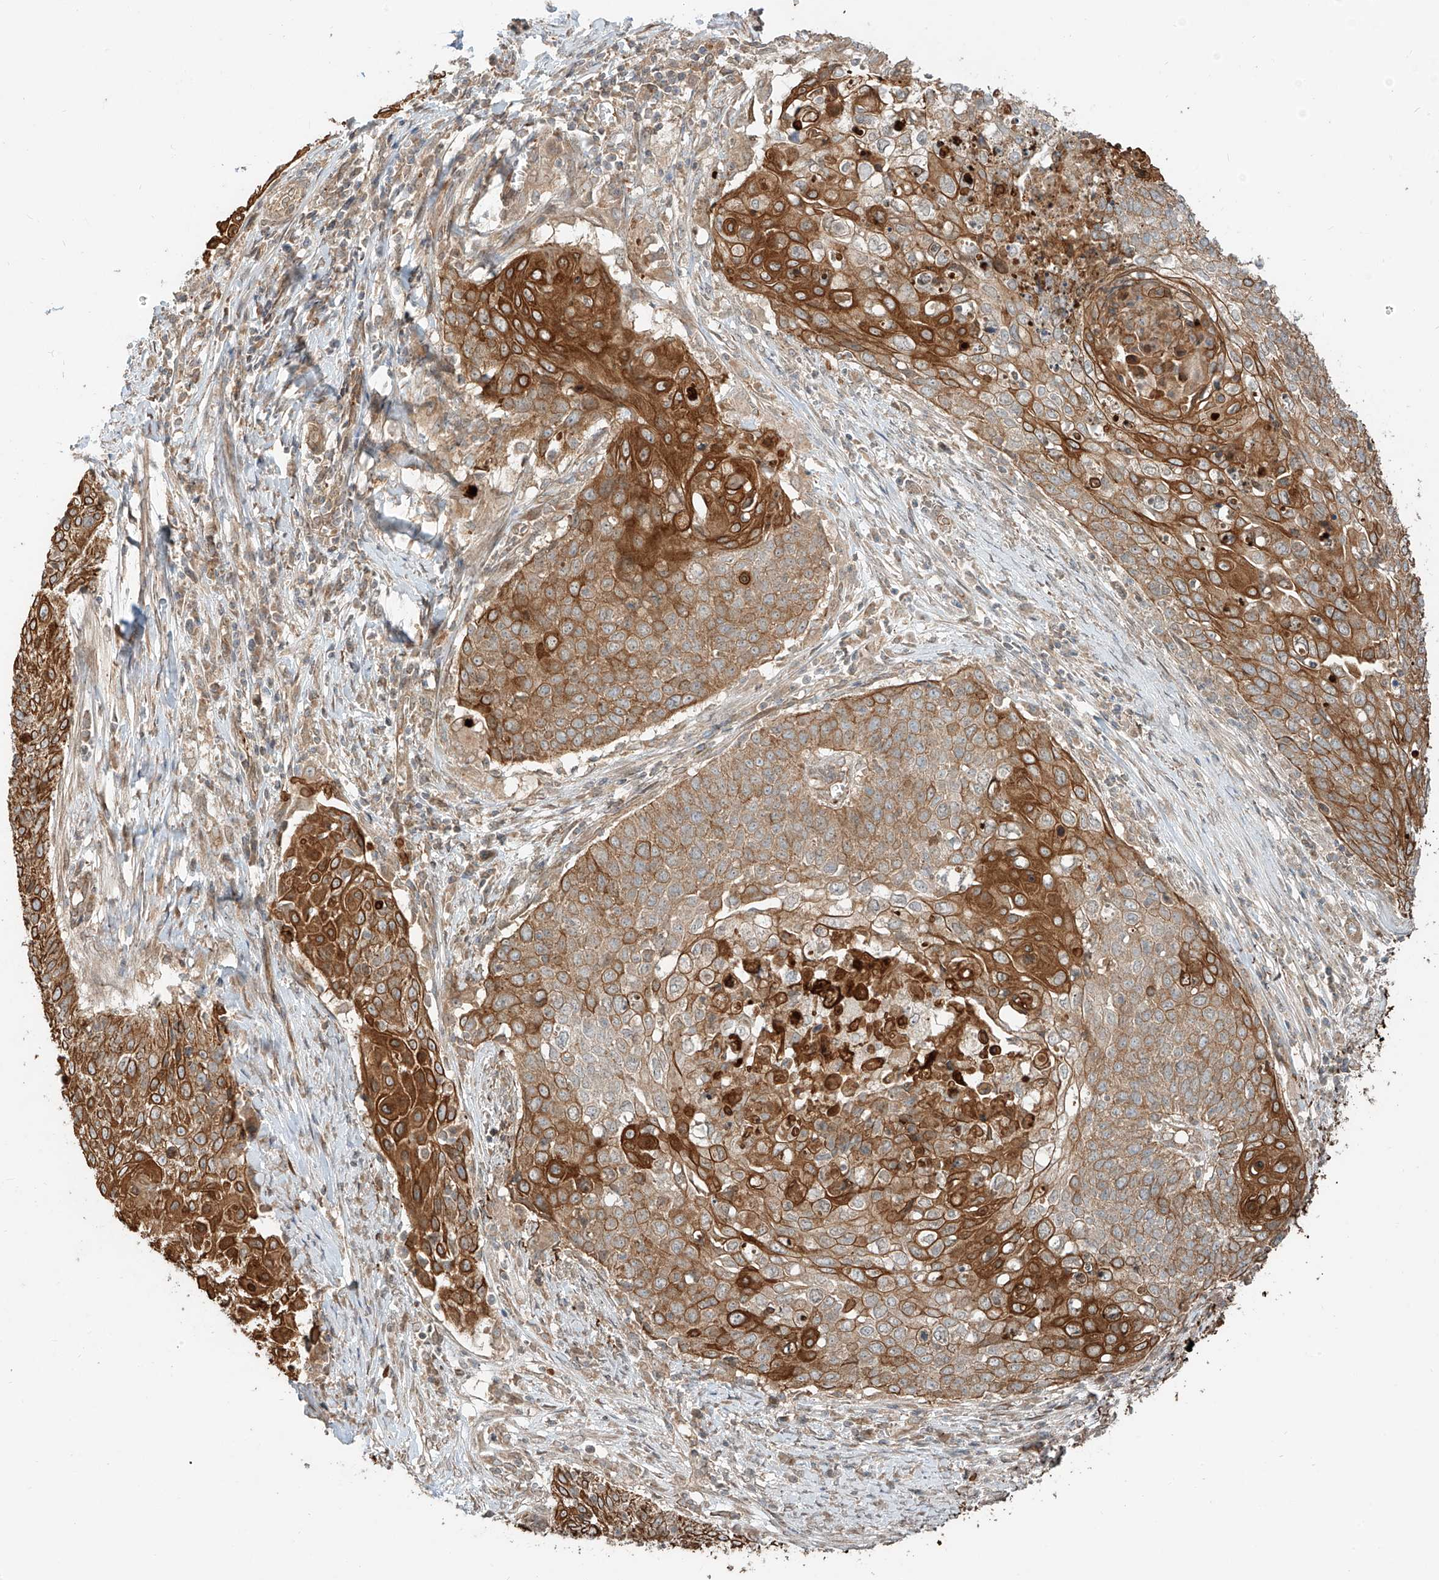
{"staining": {"intensity": "strong", "quantity": ">75%", "location": "cytoplasmic/membranous"}, "tissue": "cervical cancer", "cell_type": "Tumor cells", "image_type": "cancer", "snomed": [{"axis": "morphology", "description": "Squamous cell carcinoma, NOS"}, {"axis": "topography", "description": "Cervix"}], "caption": "DAB (3,3'-diaminobenzidine) immunohistochemical staining of human squamous cell carcinoma (cervical) demonstrates strong cytoplasmic/membranous protein positivity in about >75% of tumor cells.", "gene": "CEP162", "patient": {"sex": "female", "age": 39}}